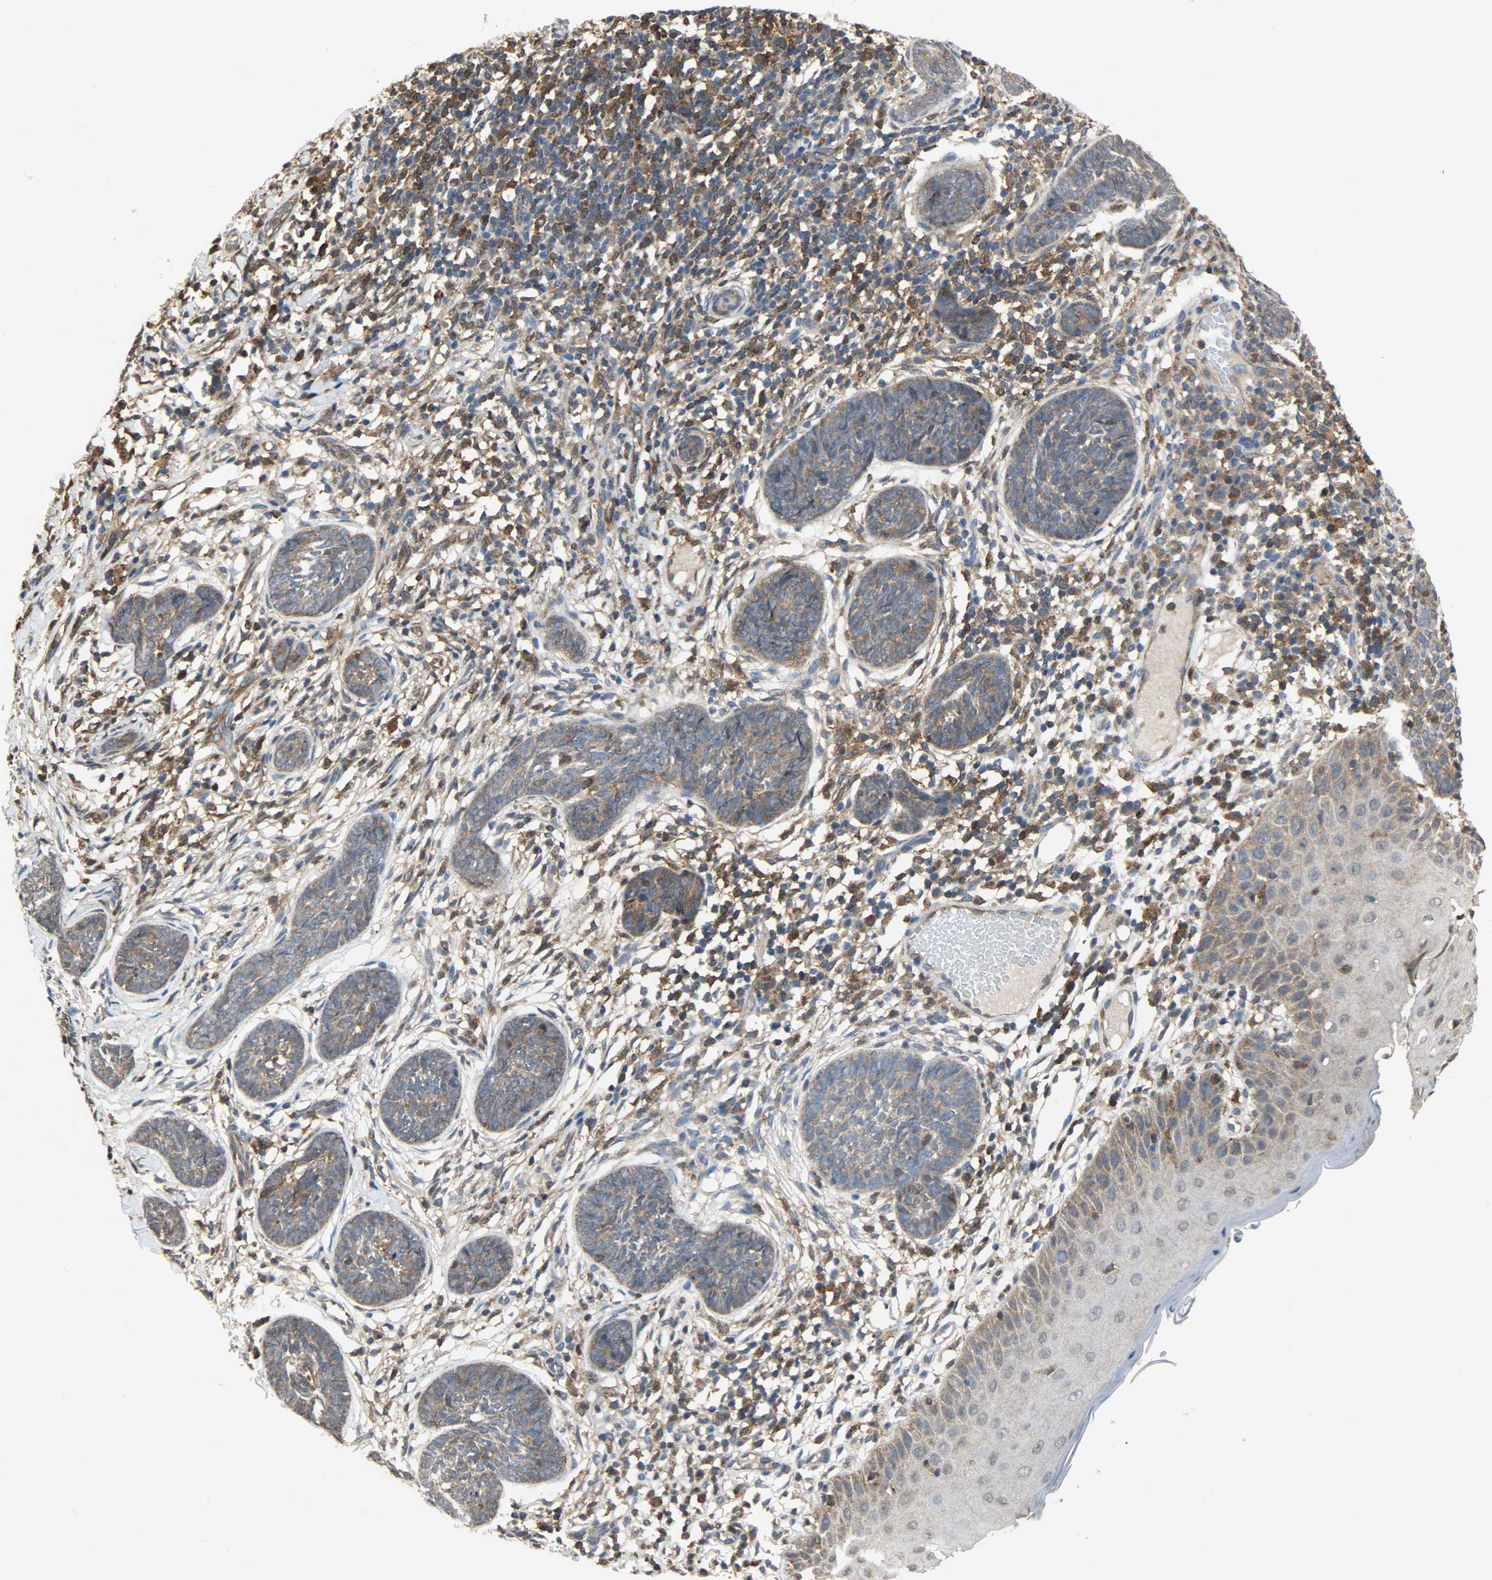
{"staining": {"intensity": "moderate", "quantity": ">75%", "location": "cytoplasmic/membranous"}, "tissue": "skin cancer", "cell_type": "Tumor cells", "image_type": "cancer", "snomed": [{"axis": "morphology", "description": "Normal tissue, NOS"}, {"axis": "morphology", "description": "Basal cell carcinoma"}, {"axis": "topography", "description": "Skin"}], "caption": "Skin cancer tissue exhibits moderate cytoplasmic/membranous positivity in about >75% of tumor cells, visualized by immunohistochemistry.", "gene": "TRIM21", "patient": {"sex": "male", "age": 87}}